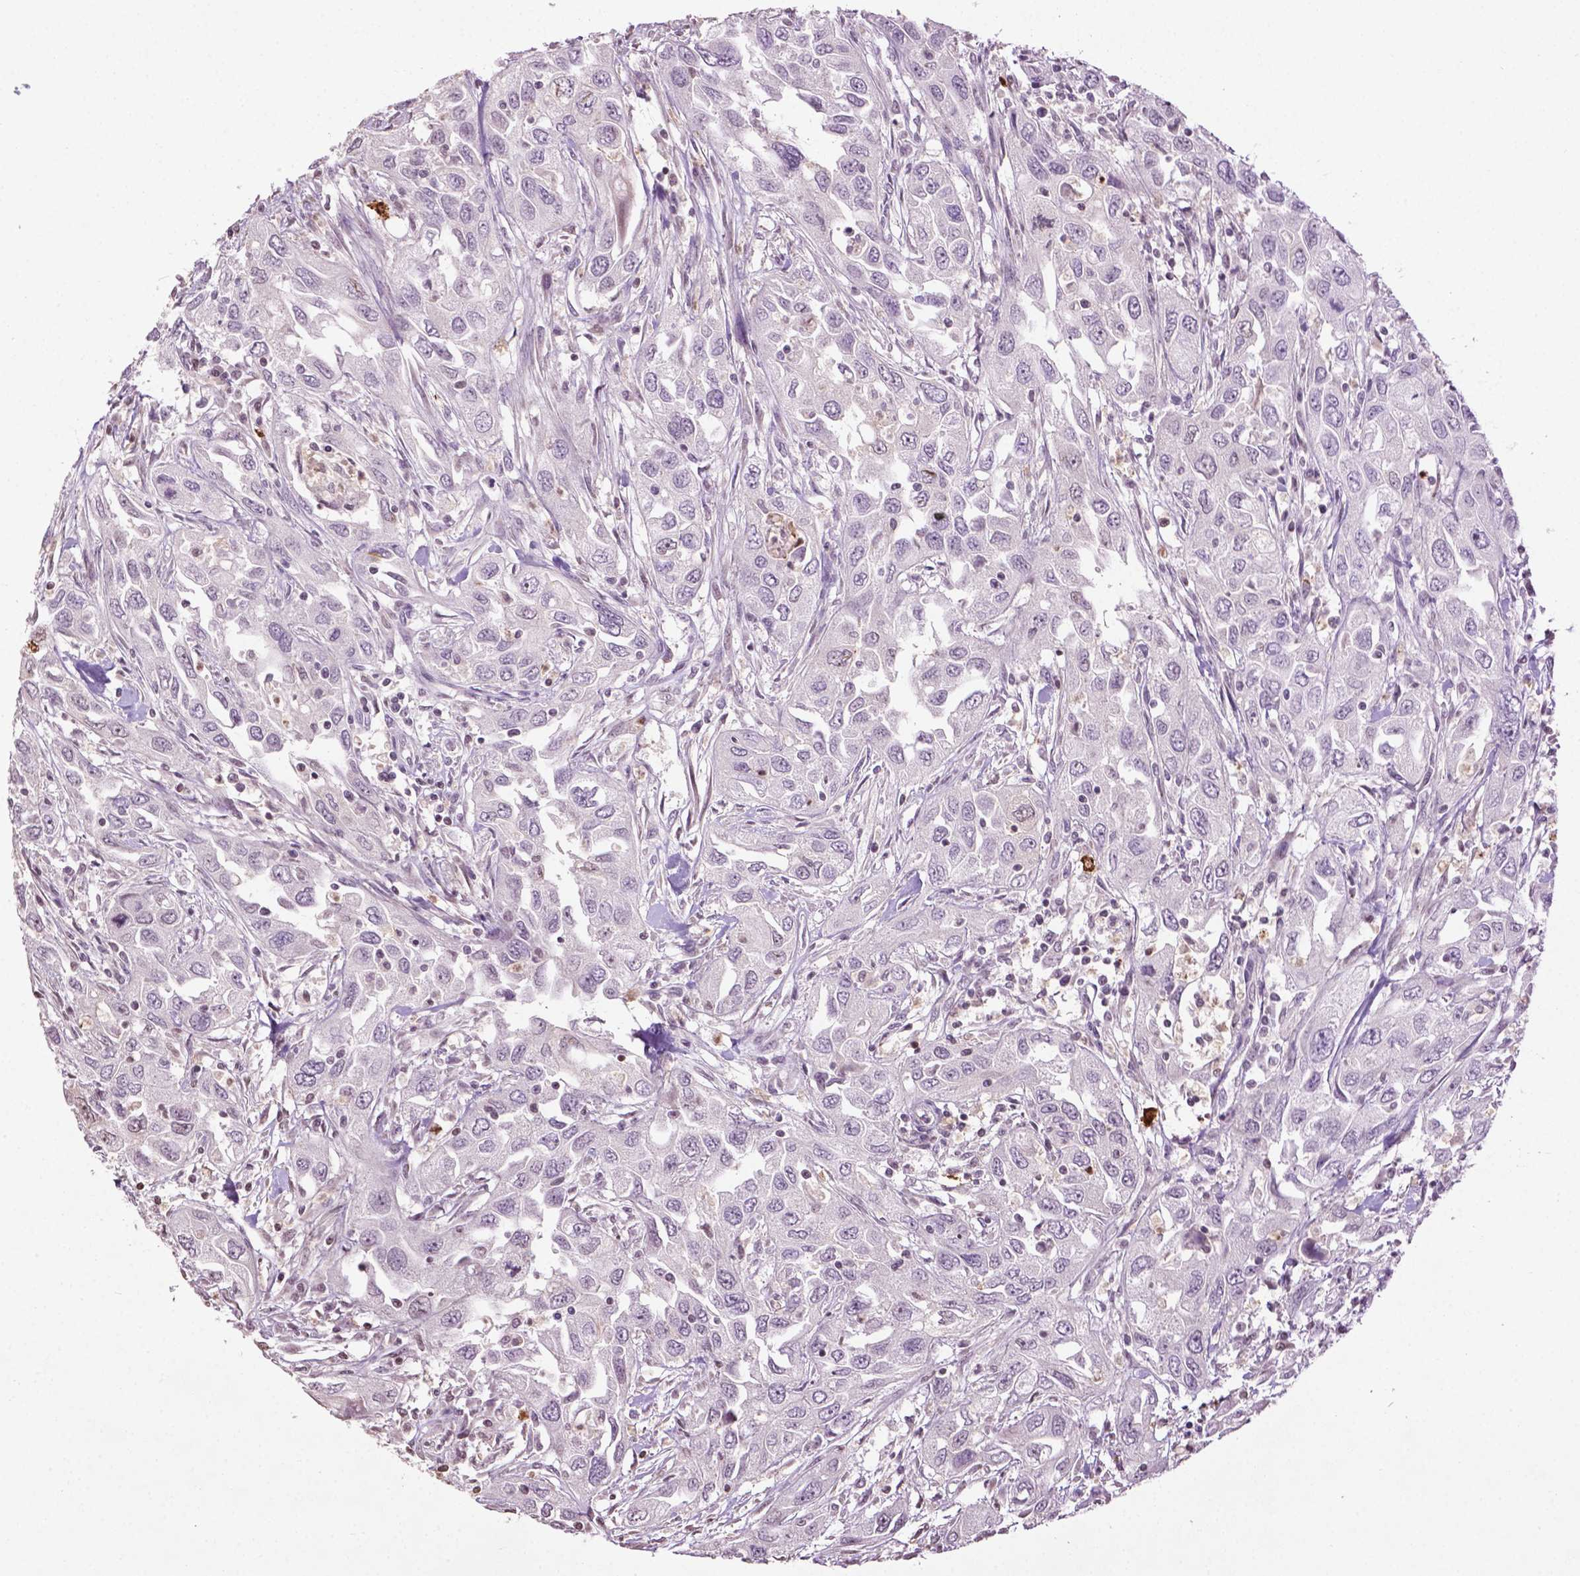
{"staining": {"intensity": "negative", "quantity": "none", "location": "none"}, "tissue": "urothelial cancer", "cell_type": "Tumor cells", "image_type": "cancer", "snomed": [{"axis": "morphology", "description": "Urothelial carcinoma, High grade"}, {"axis": "topography", "description": "Urinary bladder"}], "caption": "Protein analysis of high-grade urothelial carcinoma shows no significant positivity in tumor cells.", "gene": "NTNG2", "patient": {"sex": "male", "age": 76}}